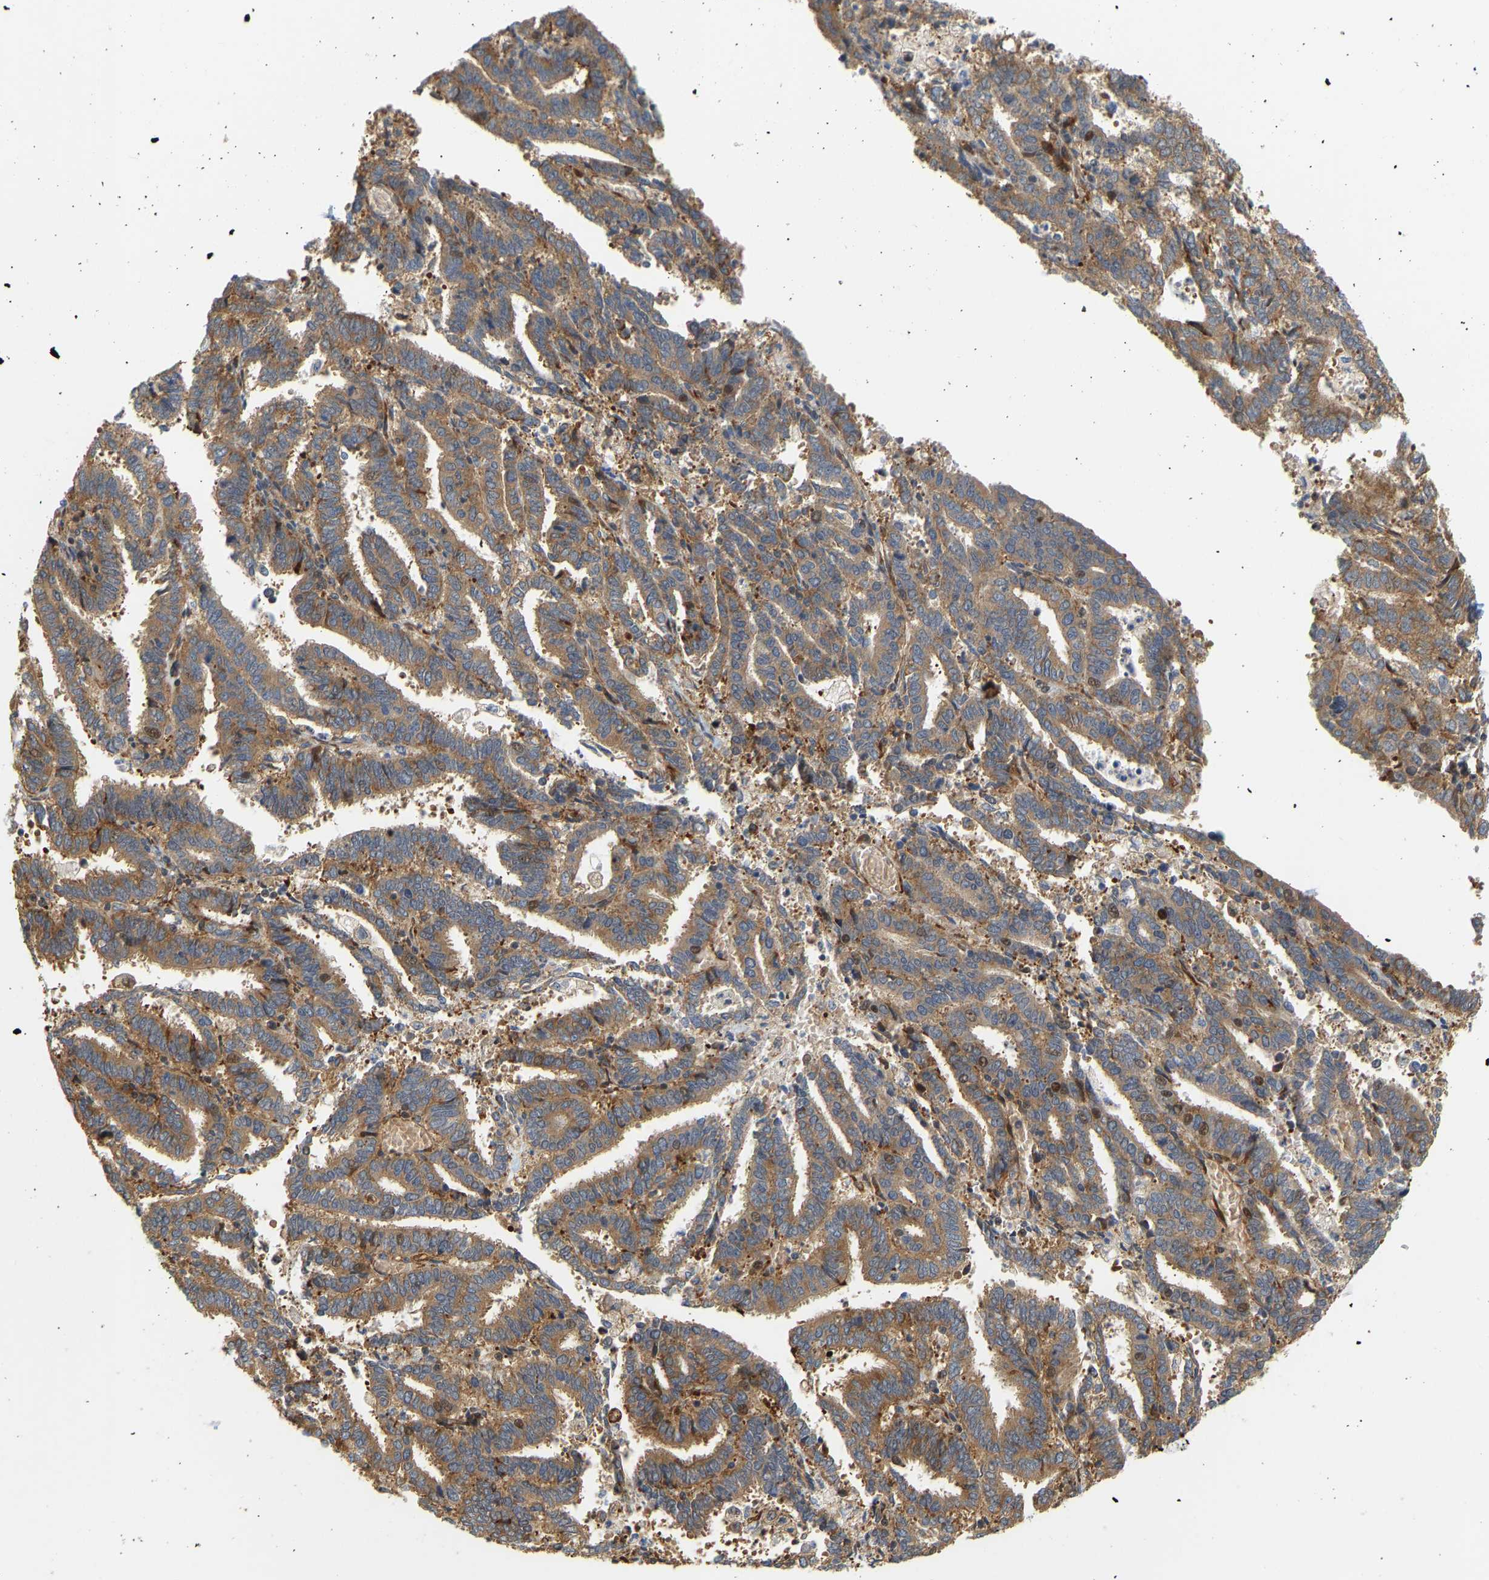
{"staining": {"intensity": "moderate", "quantity": ">75%", "location": "cytoplasmic/membranous"}, "tissue": "endometrial cancer", "cell_type": "Tumor cells", "image_type": "cancer", "snomed": [{"axis": "morphology", "description": "Adenocarcinoma, NOS"}, {"axis": "topography", "description": "Uterus"}], "caption": "High-power microscopy captured an immunohistochemistry (IHC) photomicrograph of endometrial cancer (adenocarcinoma), revealing moderate cytoplasmic/membranous staining in approximately >75% of tumor cells. (DAB (3,3'-diaminobenzidine) IHC with brightfield microscopy, high magnification).", "gene": "RPS14", "patient": {"sex": "female", "age": 83}}